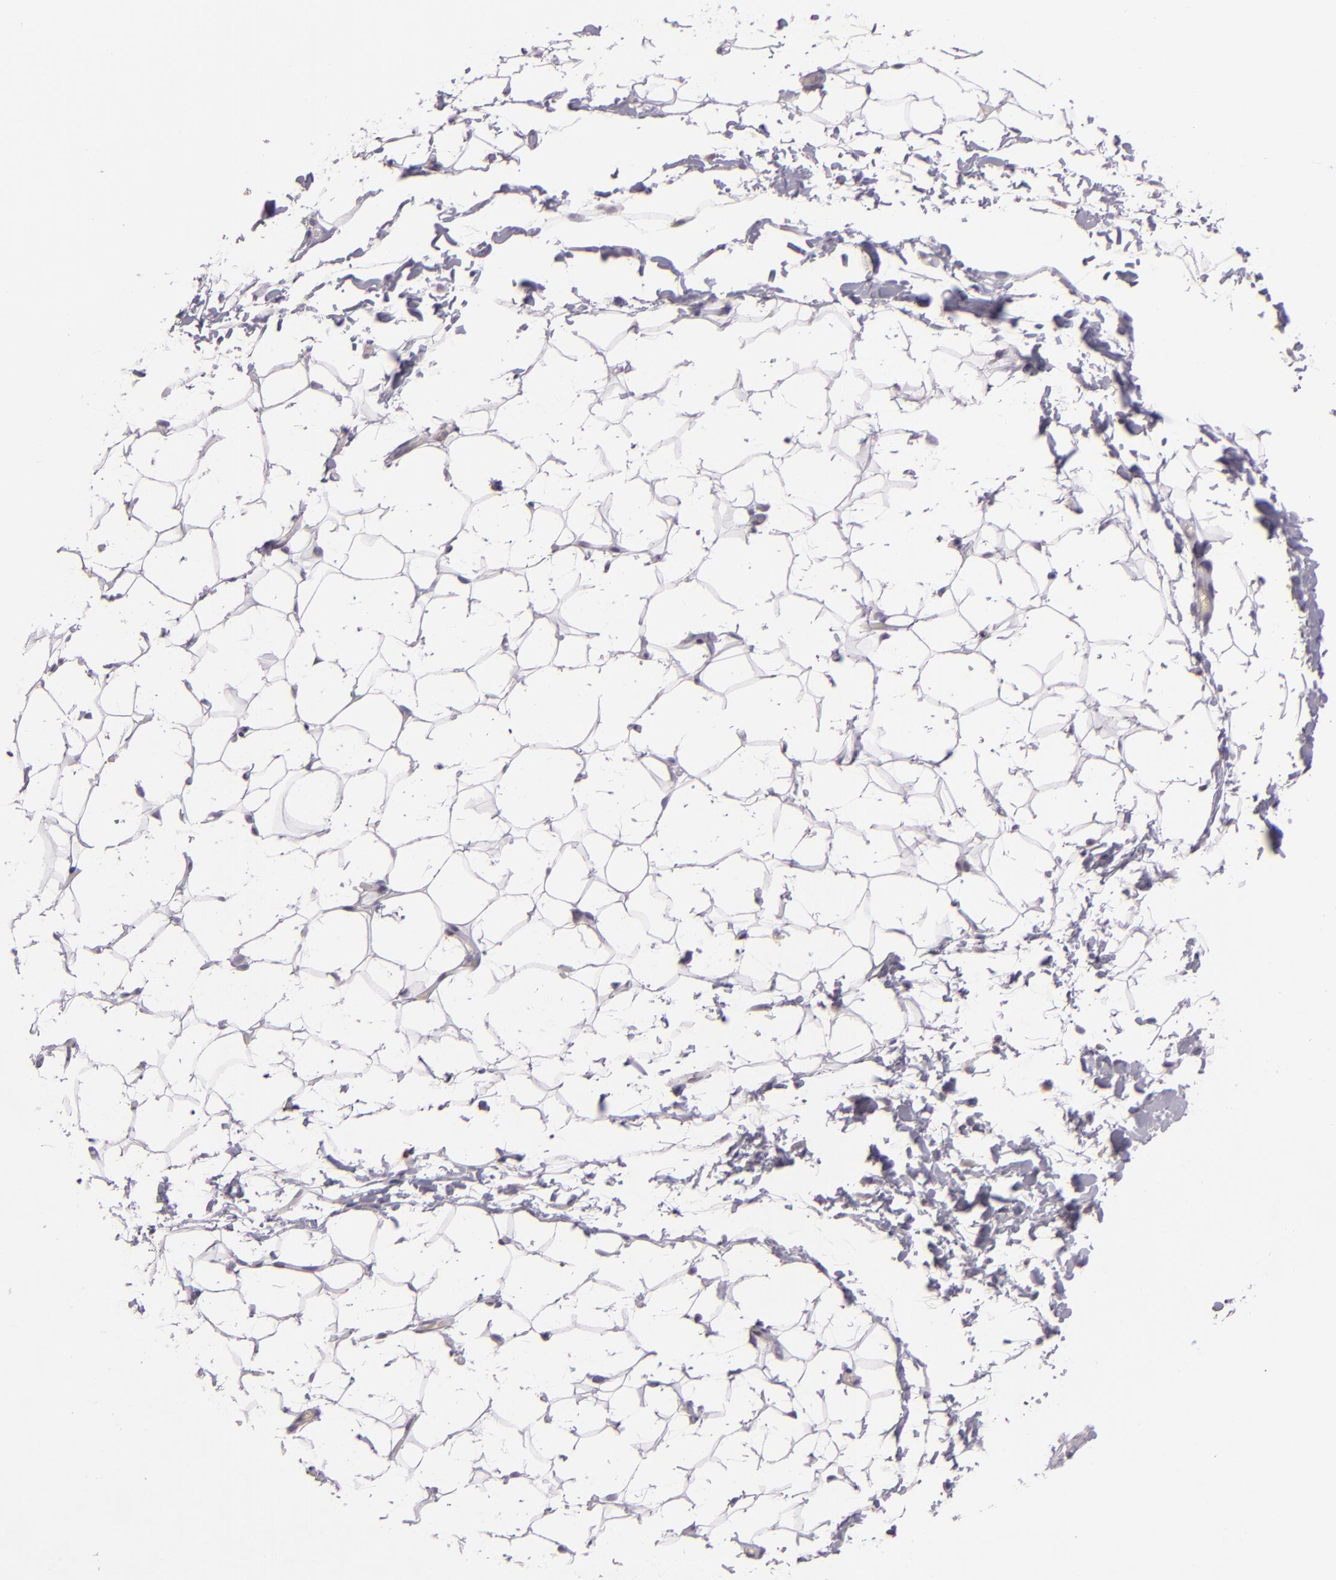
{"staining": {"intensity": "negative", "quantity": "none", "location": "none"}, "tissue": "adipose tissue", "cell_type": "Adipocytes", "image_type": "normal", "snomed": [{"axis": "morphology", "description": "Normal tissue, NOS"}, {"axis": "topography", "description": "Soft tissue"}], "caption": "Image shows no significant protein staining in adipocytes of unremarkable adipose tissue. The staining is performed using DAB brown chromogen with nuclei counter-stained in using hematoxylin.", "gene": "EGFL6", "patient": {"sex": "male", "age": 26}}